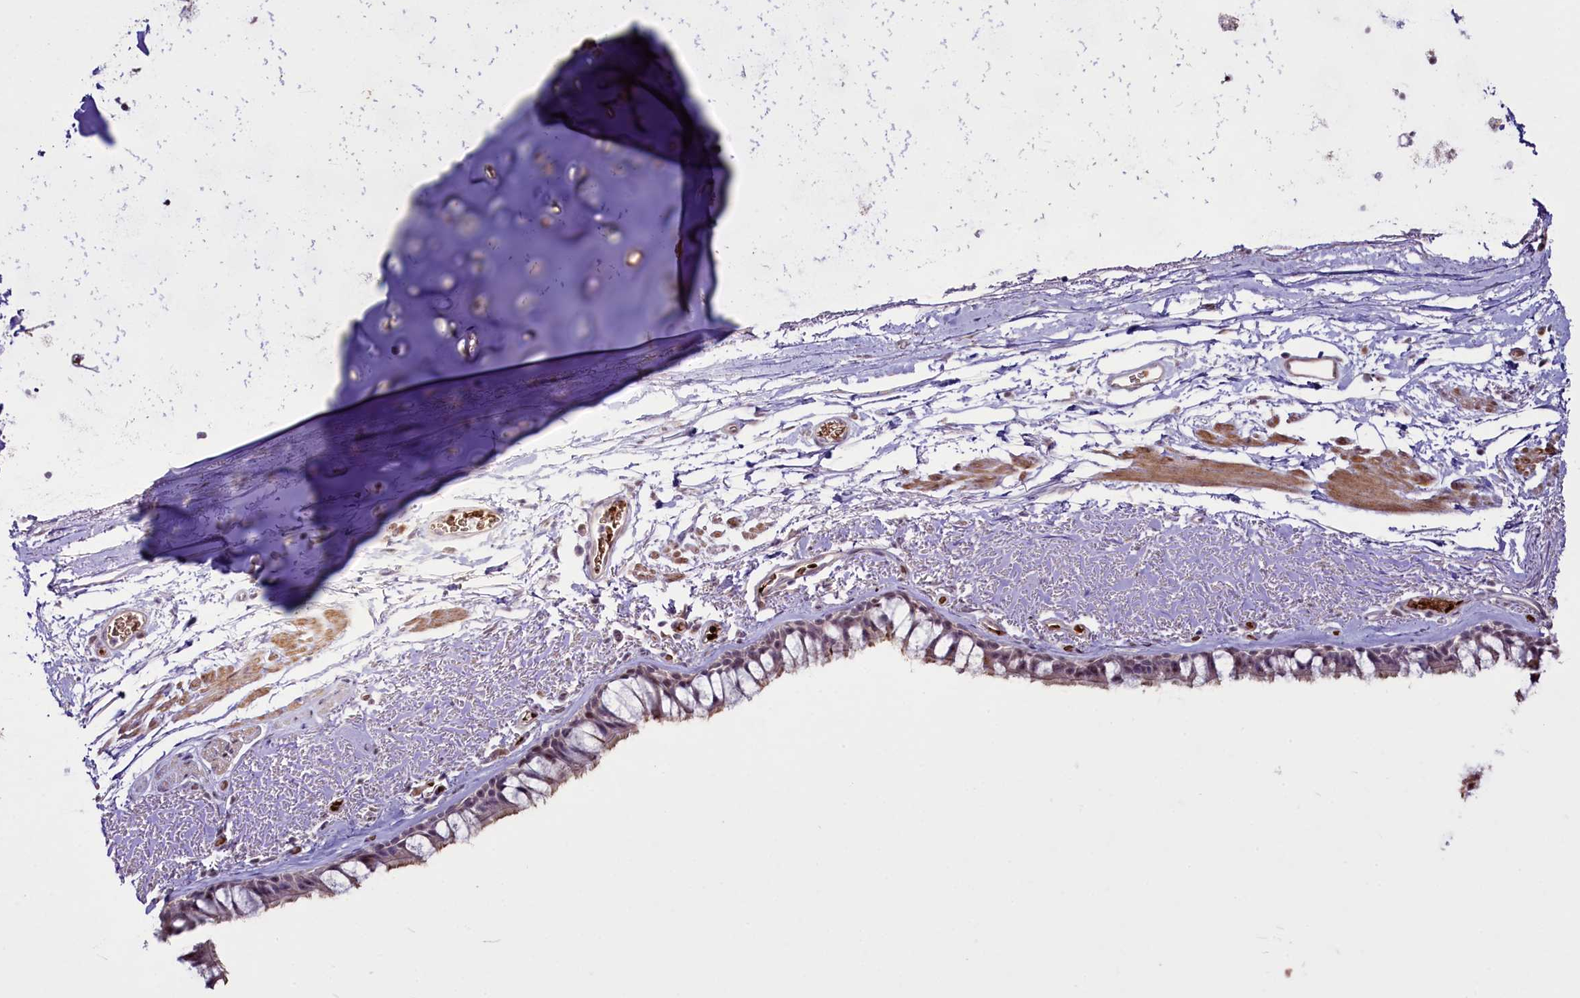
{"staining": {"intensity": "weak", "quantity": "25%-75%", "location": "cytoplasmic/membranous"}, "tissue": "bronchus", "cell_type": "Respiratory epithelial cells", "image_type": "normal", "snomed": [{"axis": "morphology", "description": "Normal tissue, NOS"}, {"axis": "topography", "description": "Bronchus"}], "caption": "Bronchus stained with DAB immunohistochemistry (IHC) displays low levels of weak cytoplasmic/membranous staining in approximately 25%-75% of respiratory epithelial cells.", "gene": "SUSD3", "patient": {"sex": "male", "age": 65}}